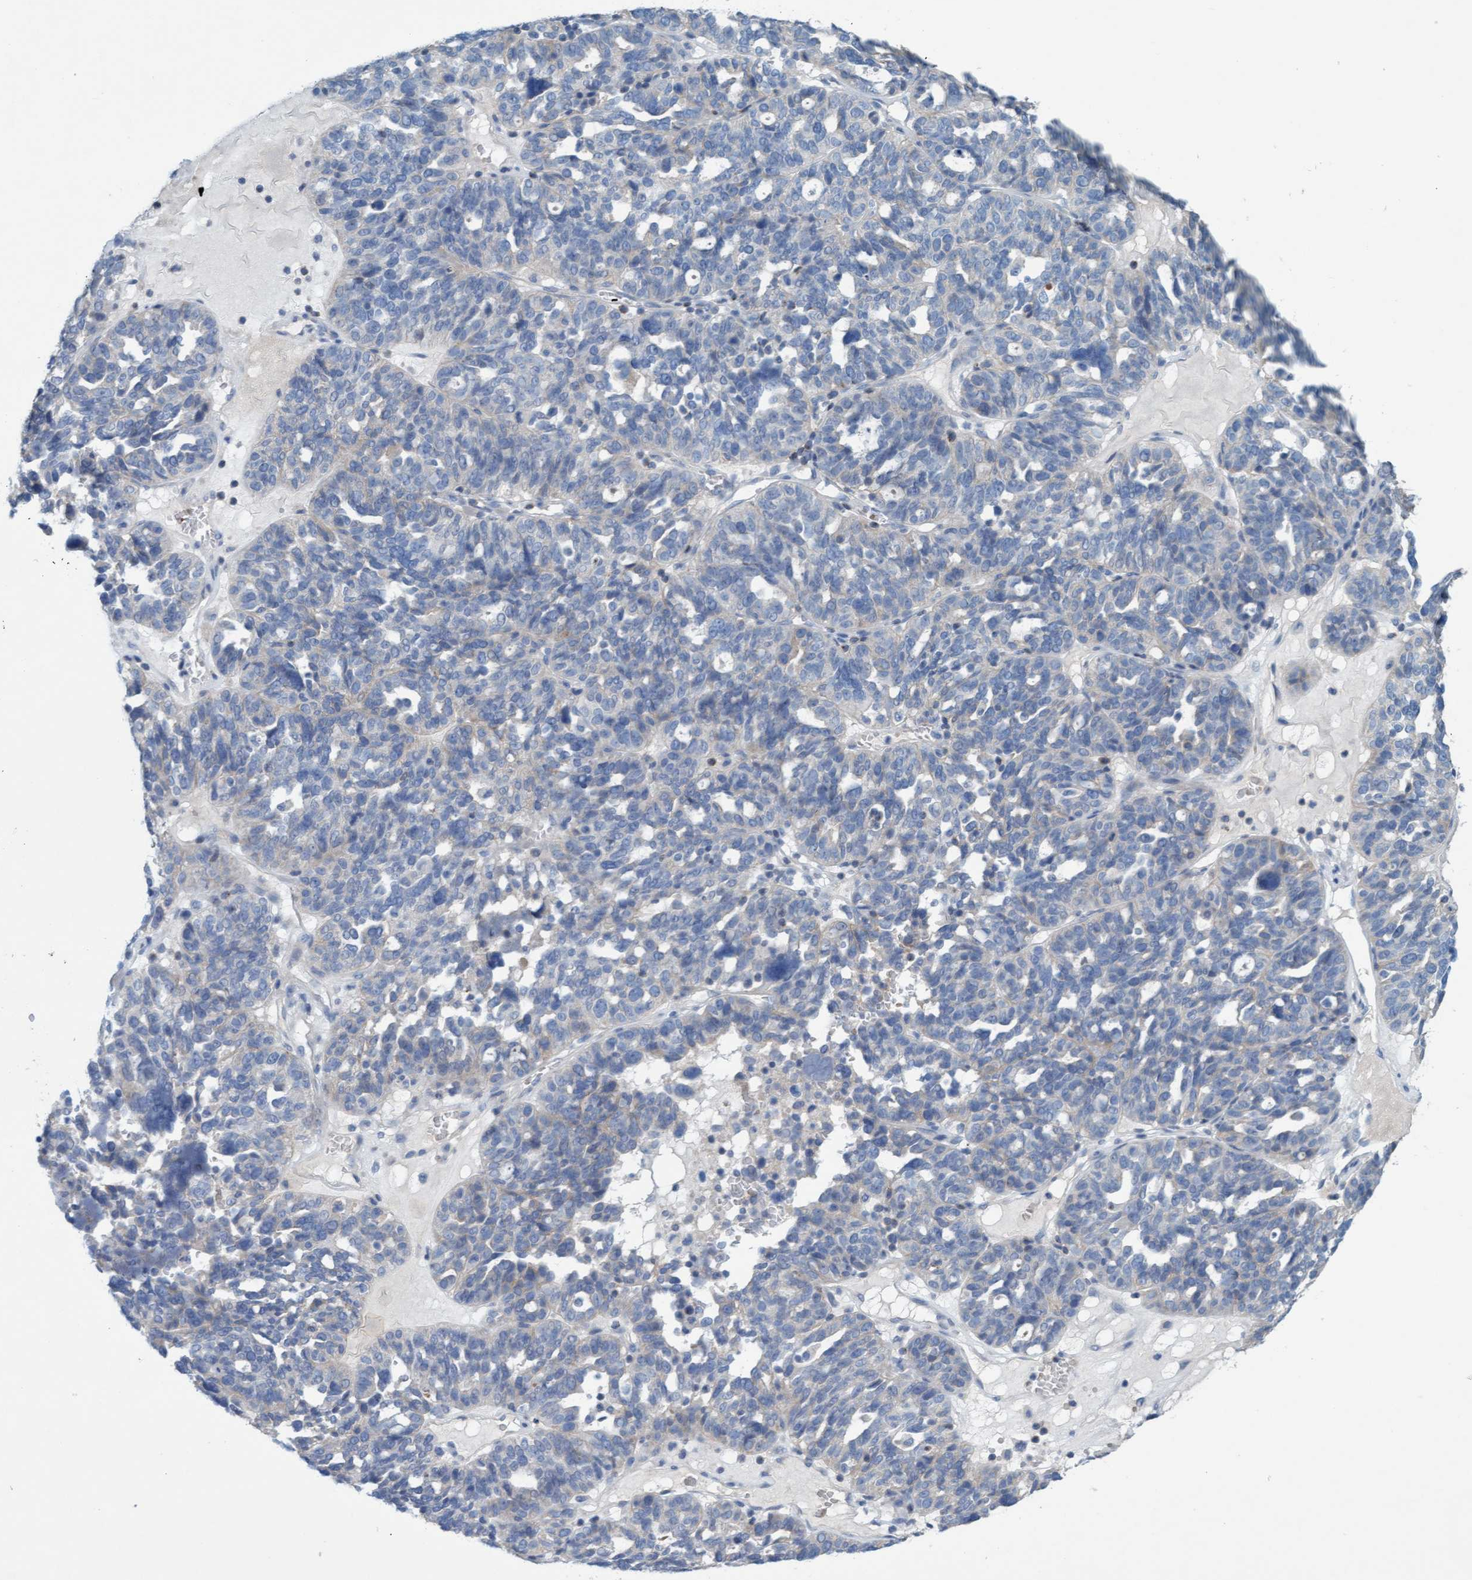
{"staining": {"intensity": "negative", "quantity": "none", "location": "none"}, "tissue": "ovarian cancer", "cell_type": "Tumor cells", "image_type": "cancer", "snomed": [{"axis": "morphology", "description": "Cystadenocarcinoma, serous, NOS"}, {"axis": "topography", "description": "Ovary"}], "caption": "The histopathology image exhibits no significant staining in tumor cells of serous cystadenocarcinoma (ovarian).", "gene": "SIGIRR", "patient": {"sex": "female", "age": 59}}